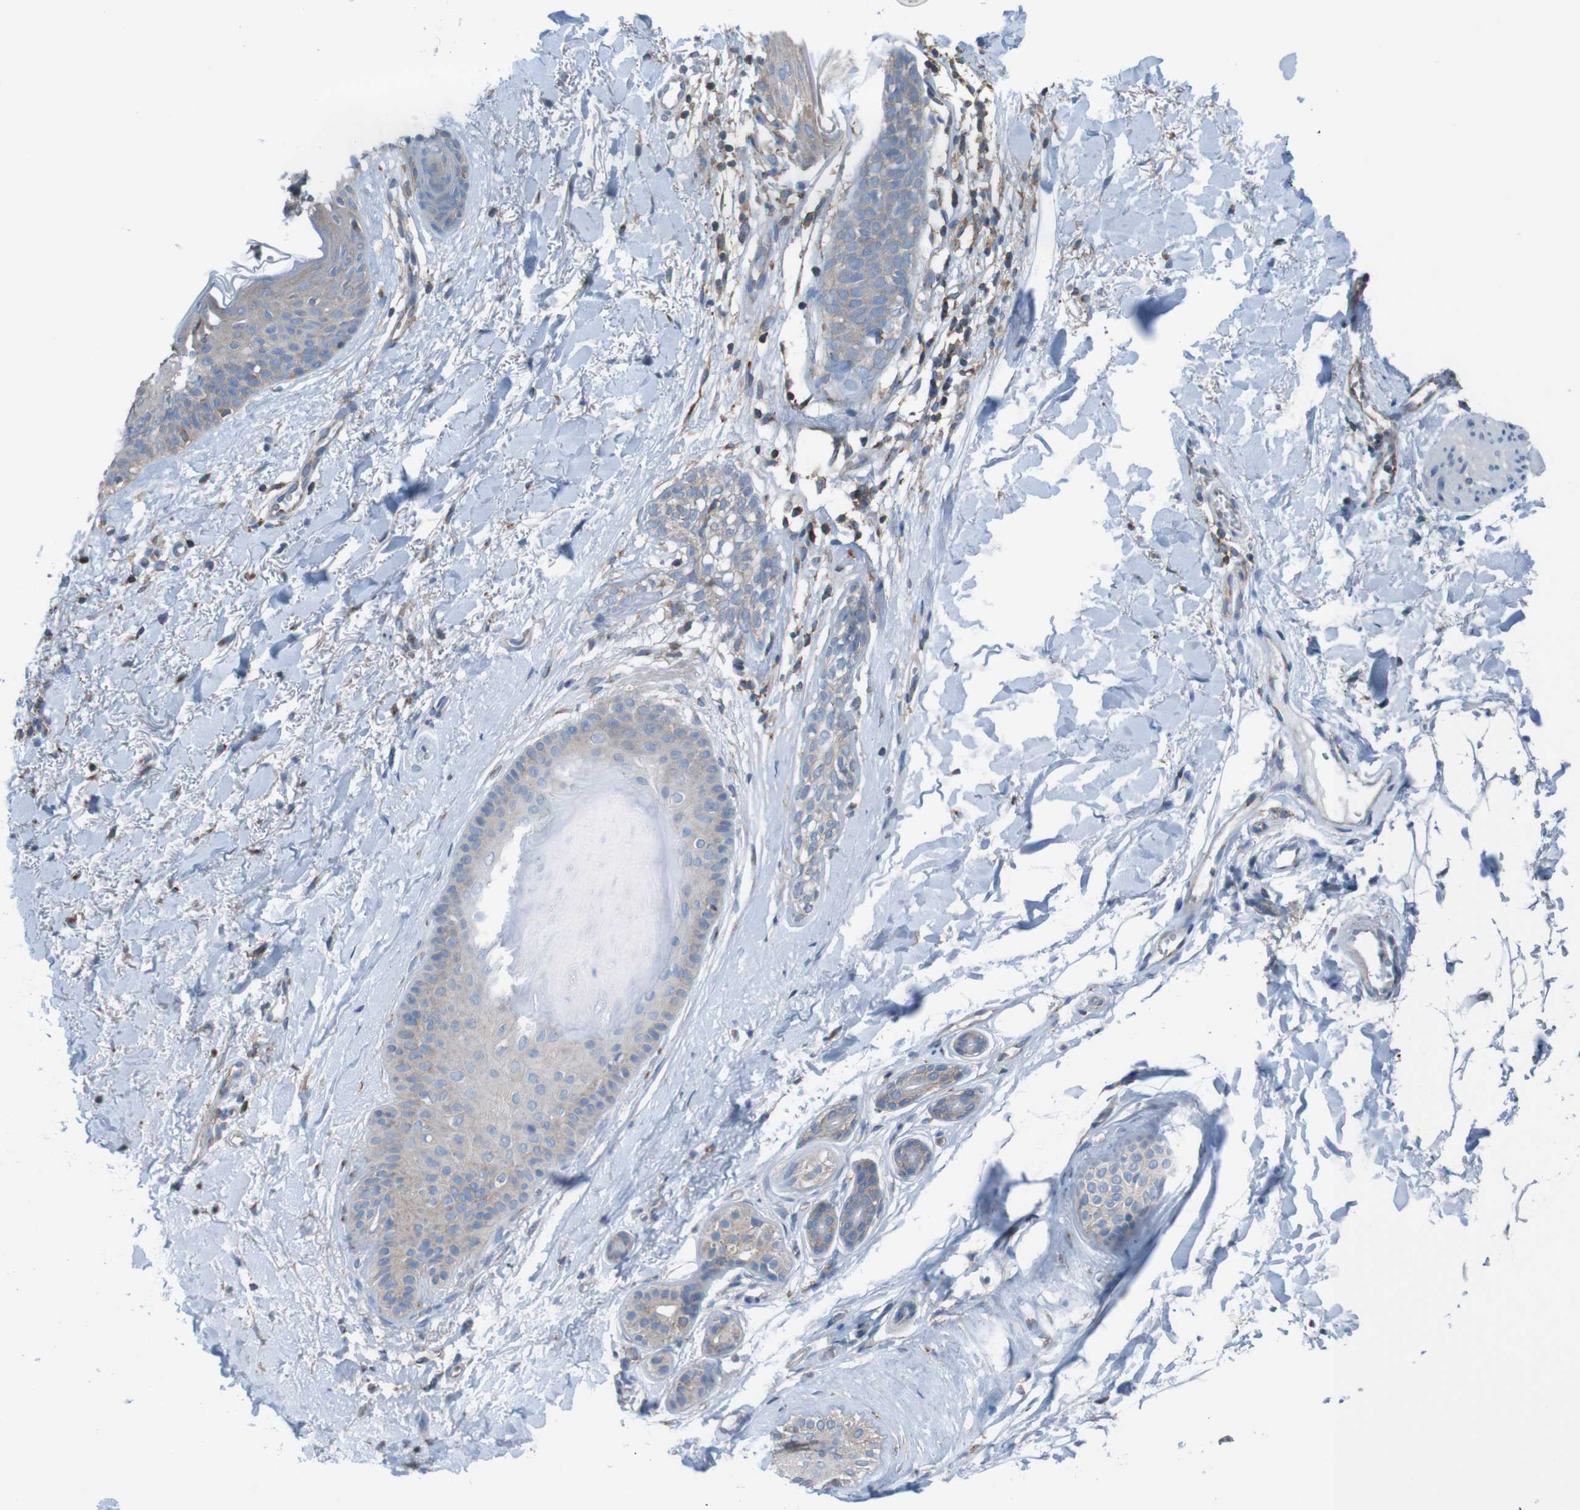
{"staining": {"intensity": "moderate", "quantity": "25%-75%", "location": "cytoplasmic/membranous"}, "tissue": "skin cancer", "cell_type": "Tumor cells", "image_type": "cancer", "snomed": [{"axis": "morphology", "description": "Normal tissue, NOS"}, {"axis": "morphology", "description": "Basal cell carcinoma"}, {"axis": "topography", "description": "Skin"}], "caption": "Basal cell carcinoma (skin) stained for a protein (brown) exhibits moderate cytoplasmic/membranous positive staining in about 25%-75% of tumor cells.", "gene": "MINAR1", "patient": {"sex": "female", "age": 70}}